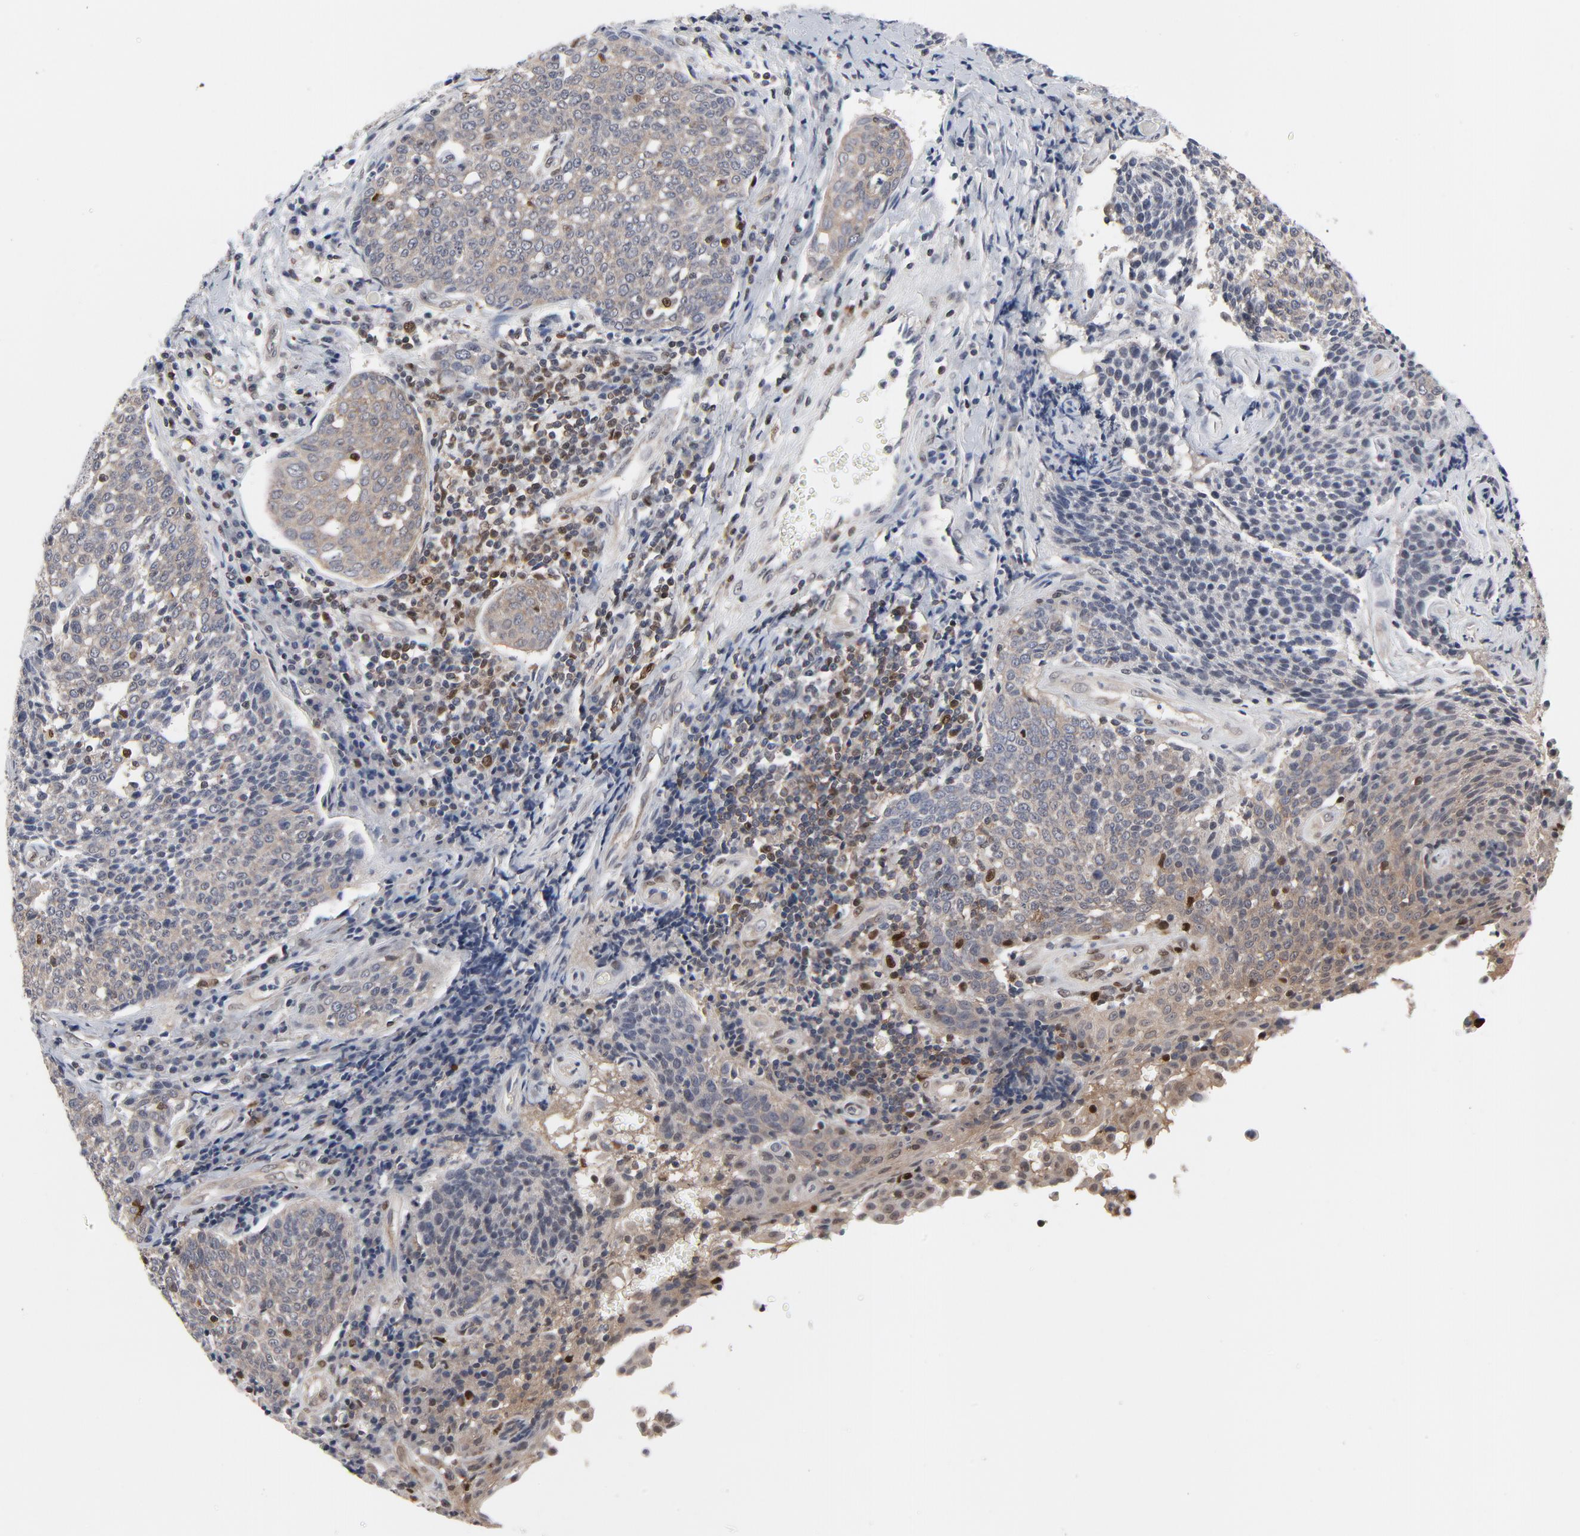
{"staining": {"intensity": "weak", "quantity": ">75%", "location": "cytoplasmic/membranous"}, "tissue": "cervical cancer", "cell_type": "Tumor cells", "image_type": "cancer", "snomed": [{"axis": "morphology", "description": "Squamous cell carcinoma, NOS"}, {"axis": "topography", "description": "Cervix"}], "caption": "The image exhibits a brown stain indicating the presence of a protein in the cytoplasmic/membranous of tumor cells in cervical cancer (squamous cell carcinoma).", "gene": "NFKB1", "patient": {"sex": "female", "age": 34}}